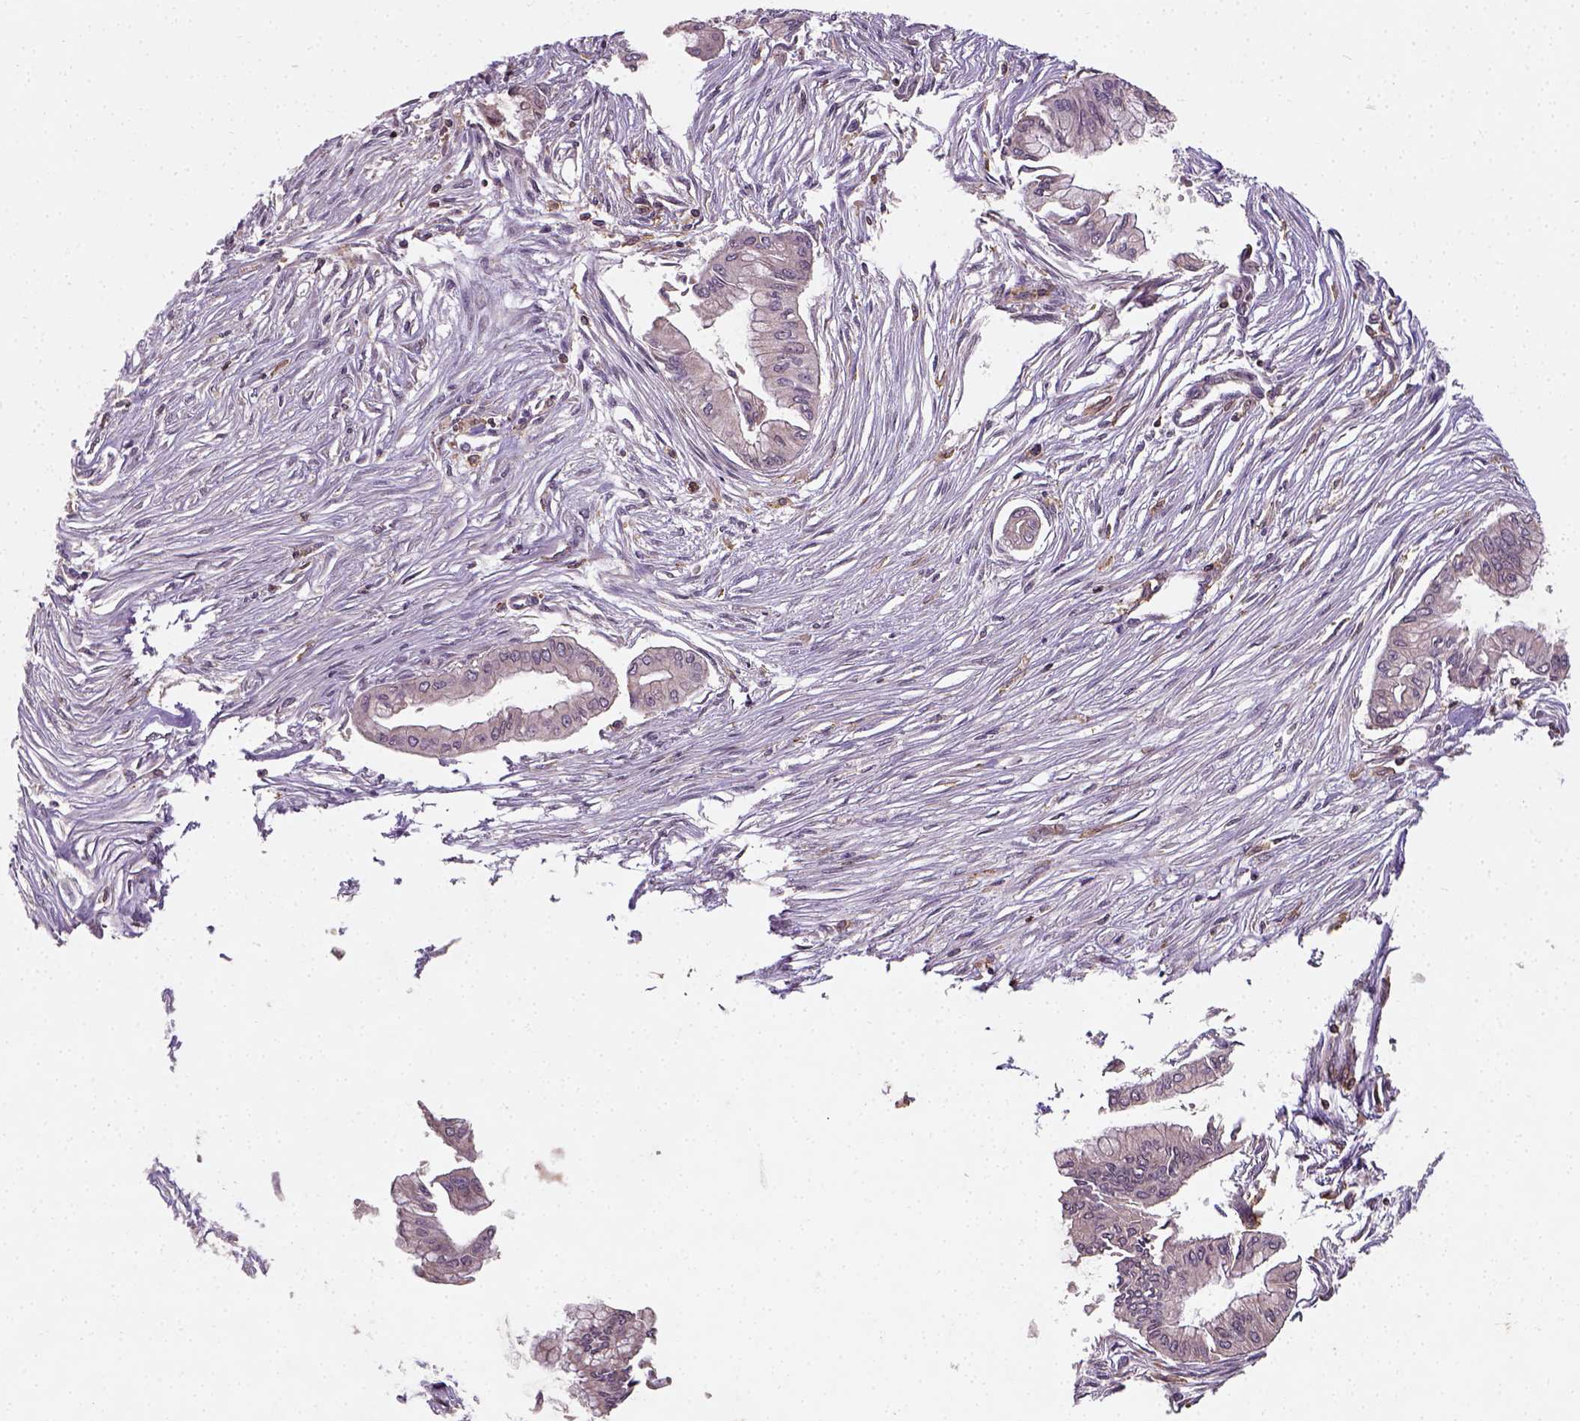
{"staining": {"intensity": "negative", "quantity": "none", "location": "none"}, "tissue": "pancreatic cancer", "cell_type": "Tumor cells", "image_type": "cancer", "snomed": [{"axis": "morphology", "description": "Adenocarcinoma, NOS"}, {"axis": "topography", "description": "Pancreas"}], "caption": "Micrograph shows no protein positivity in tumor cells of adenocarcinoma (pancreatic) tissue.", "gene": "CAMKK1", "patient": {"sex": "female", "age": 68}}